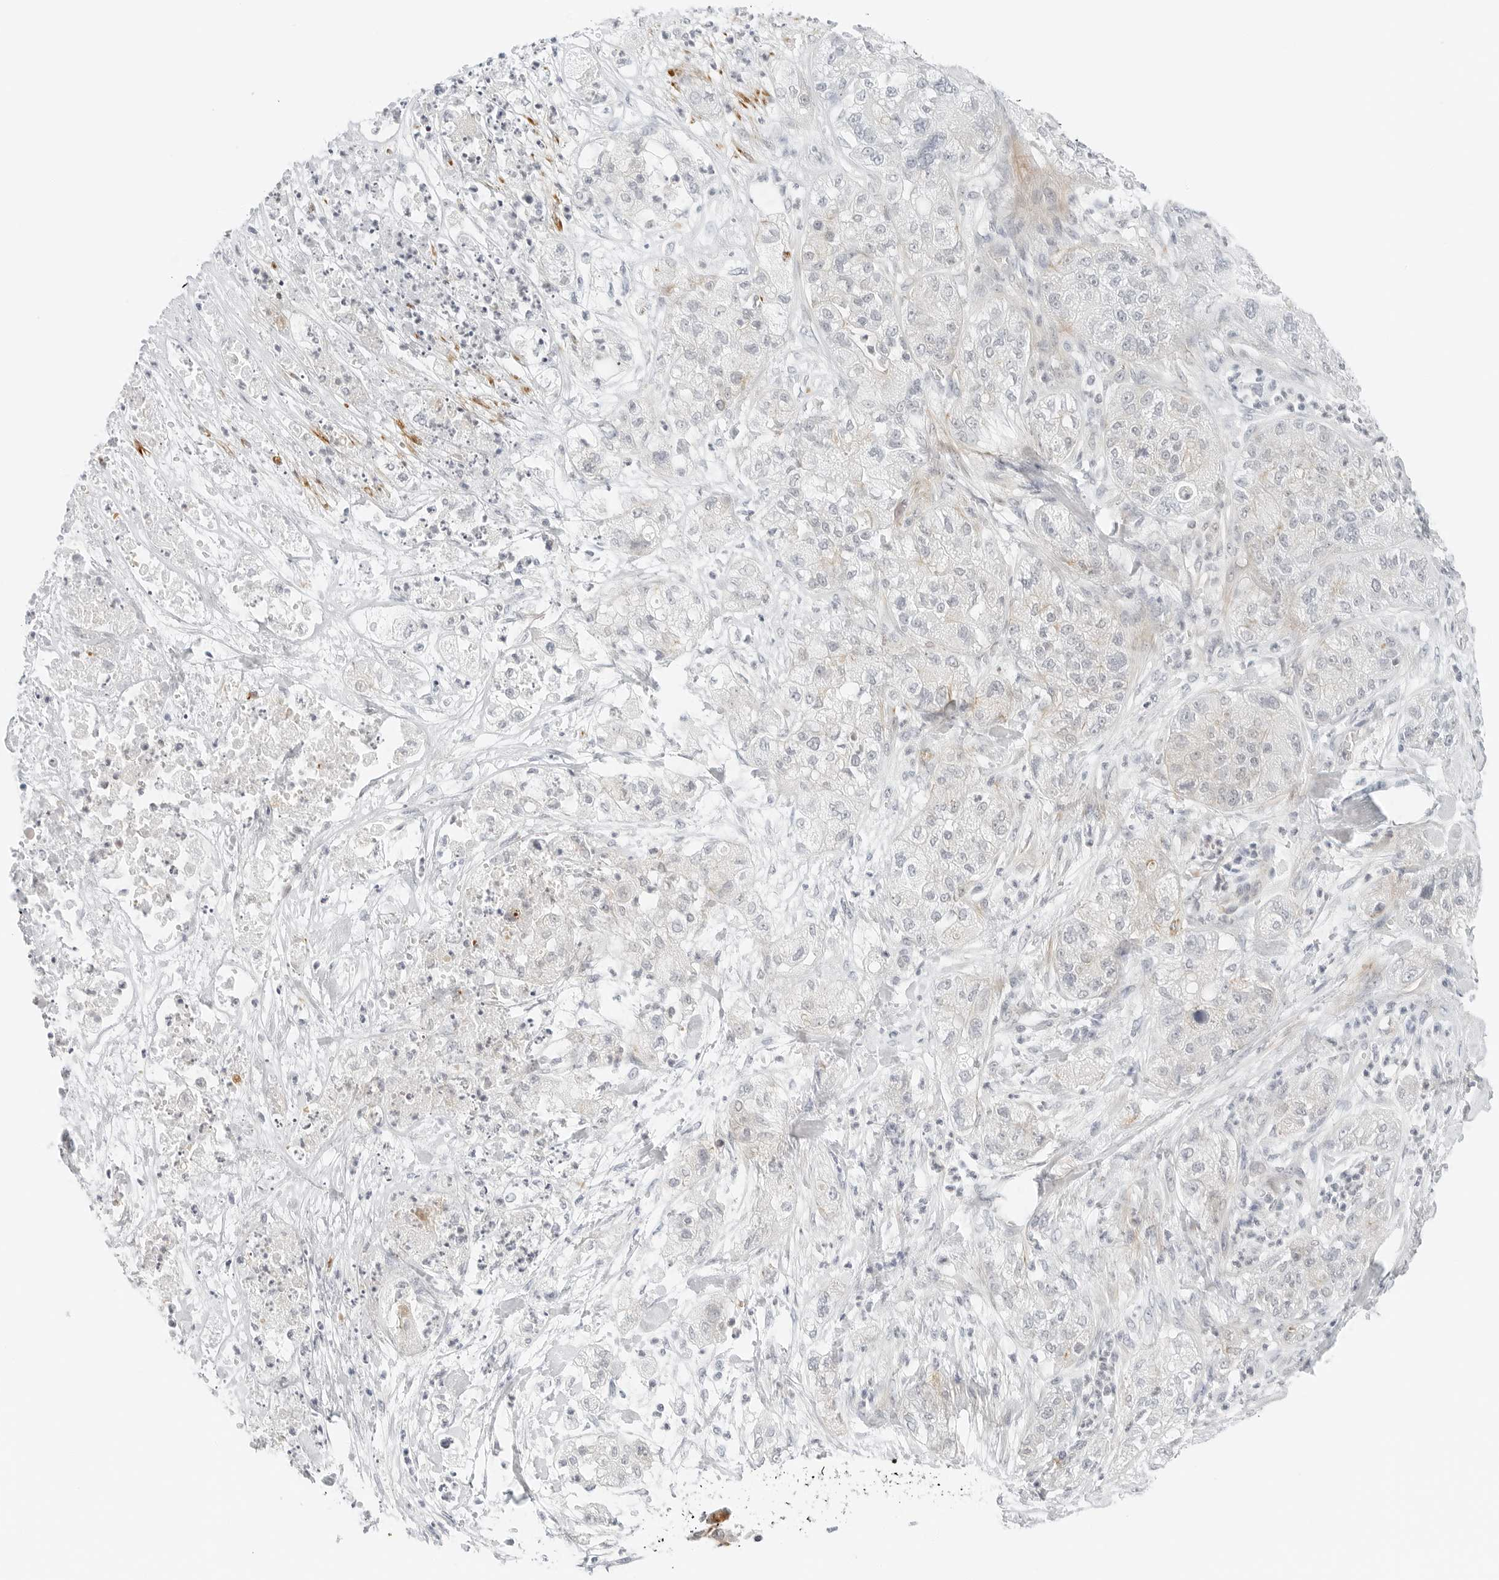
{"staining": {"intensity": "negative", "quantity": "none", "location": "none"}, "tissue": "pancreatic cancer", "cell_type": "Tumor cells", "image_type": "cancer", "snomed": [{"axis": "morphology", "description": "Adenocarcinoma, NOS"}, {"axis": "topography", "description": "Pancreas"}], "caption": "The micrograph displays no staining of tumor cells in pancreatic cancer.", "gene": "IQCC", "patient": {"sex": "female", "age": 78}}